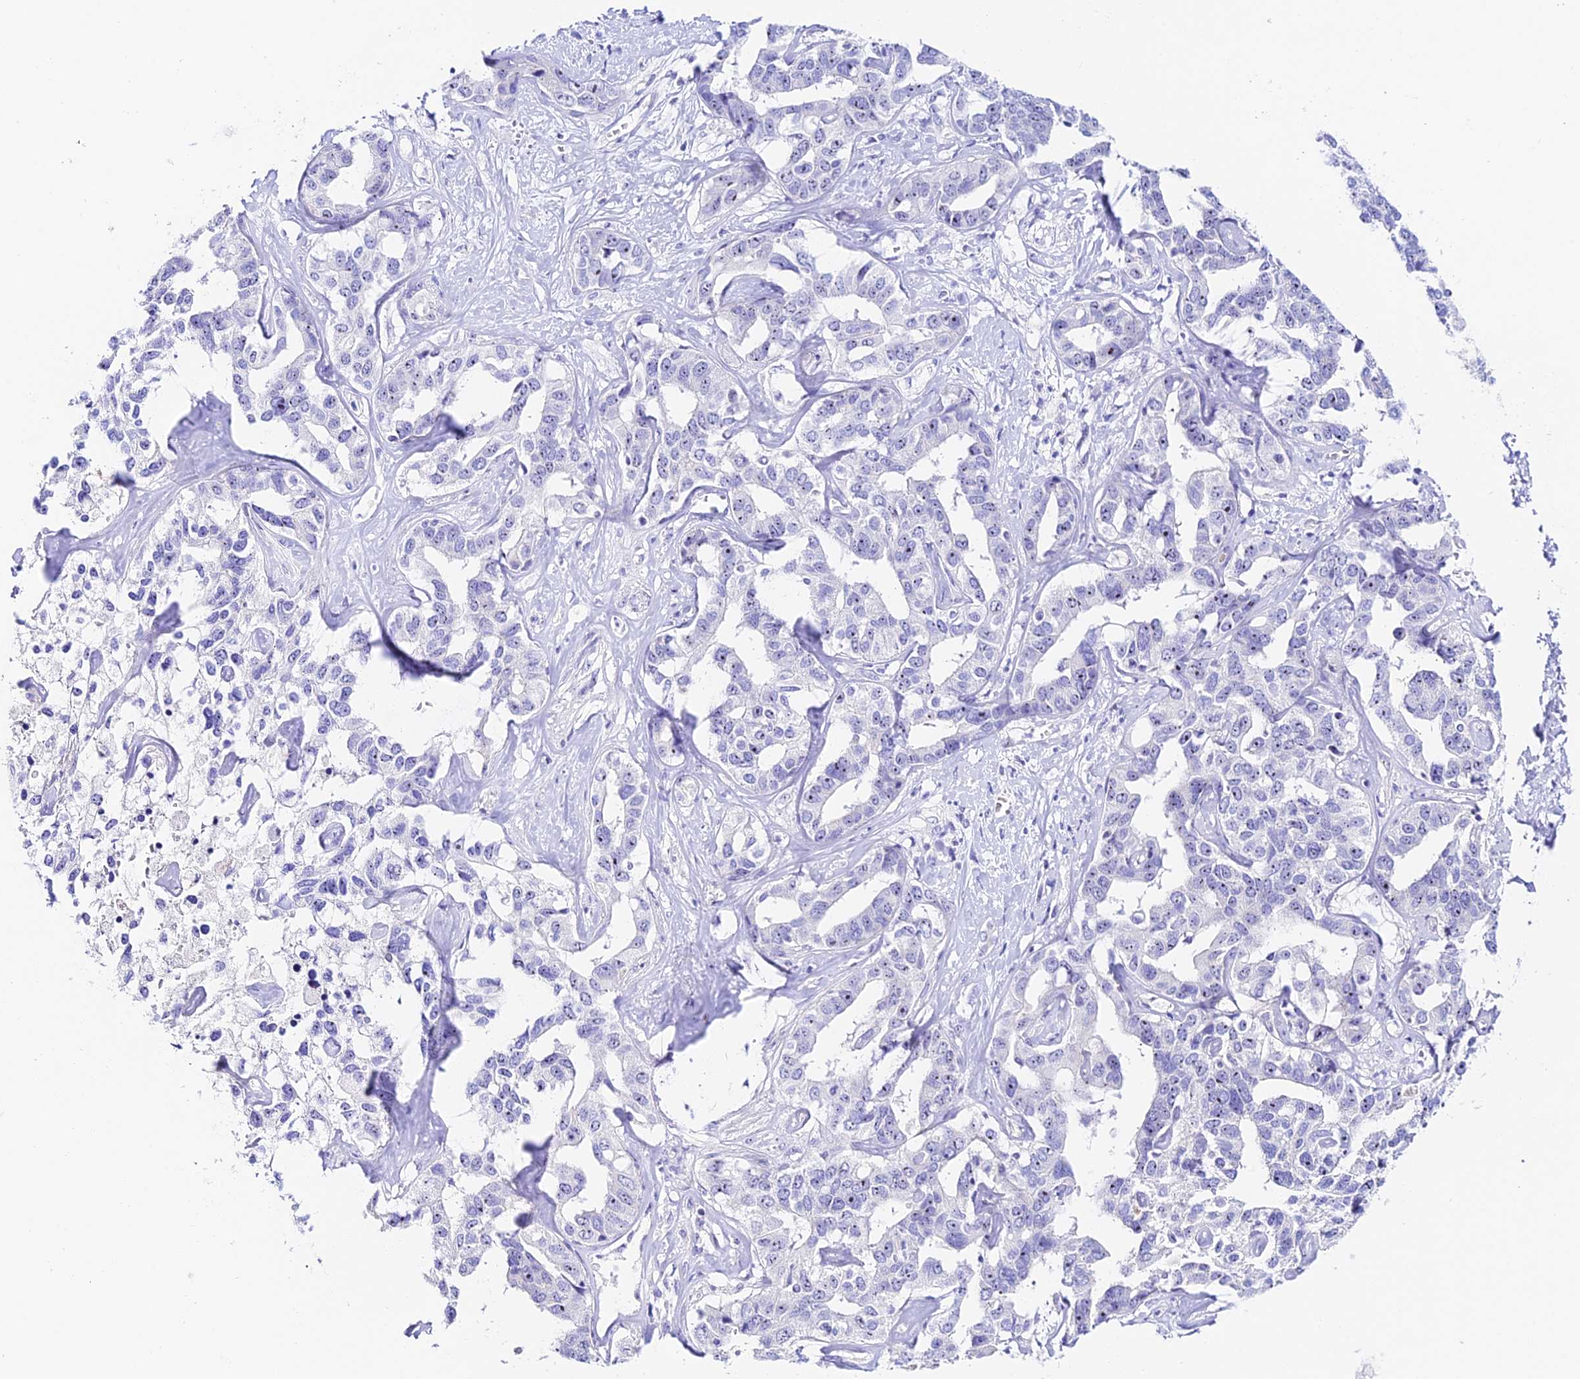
{"staining": {"intensity": "negative", "quantity": "none", "location": "none"}, "tissue": "liver cancer", "cell_type": "Tumor cells", "image_type": "cancer", "snomed": [{"axis": "morphology", "description": "Cholangiocarcinoma"}, {"axis": "topography", "description": "Liver"}], "caption": "Histopathology image shows no protein positivity in tumor cells of liver cancer (cholangiocarcinoma) tissue. The staining was performed using DAB (3,3'-diaminobenzidine) to visualize the protein expression in brown, while the nuclei were stained in blue with hematoxylin (Magnification: 20x).", "gene": "DUSP29", "patient": {"sex": "male", "age": 59}}